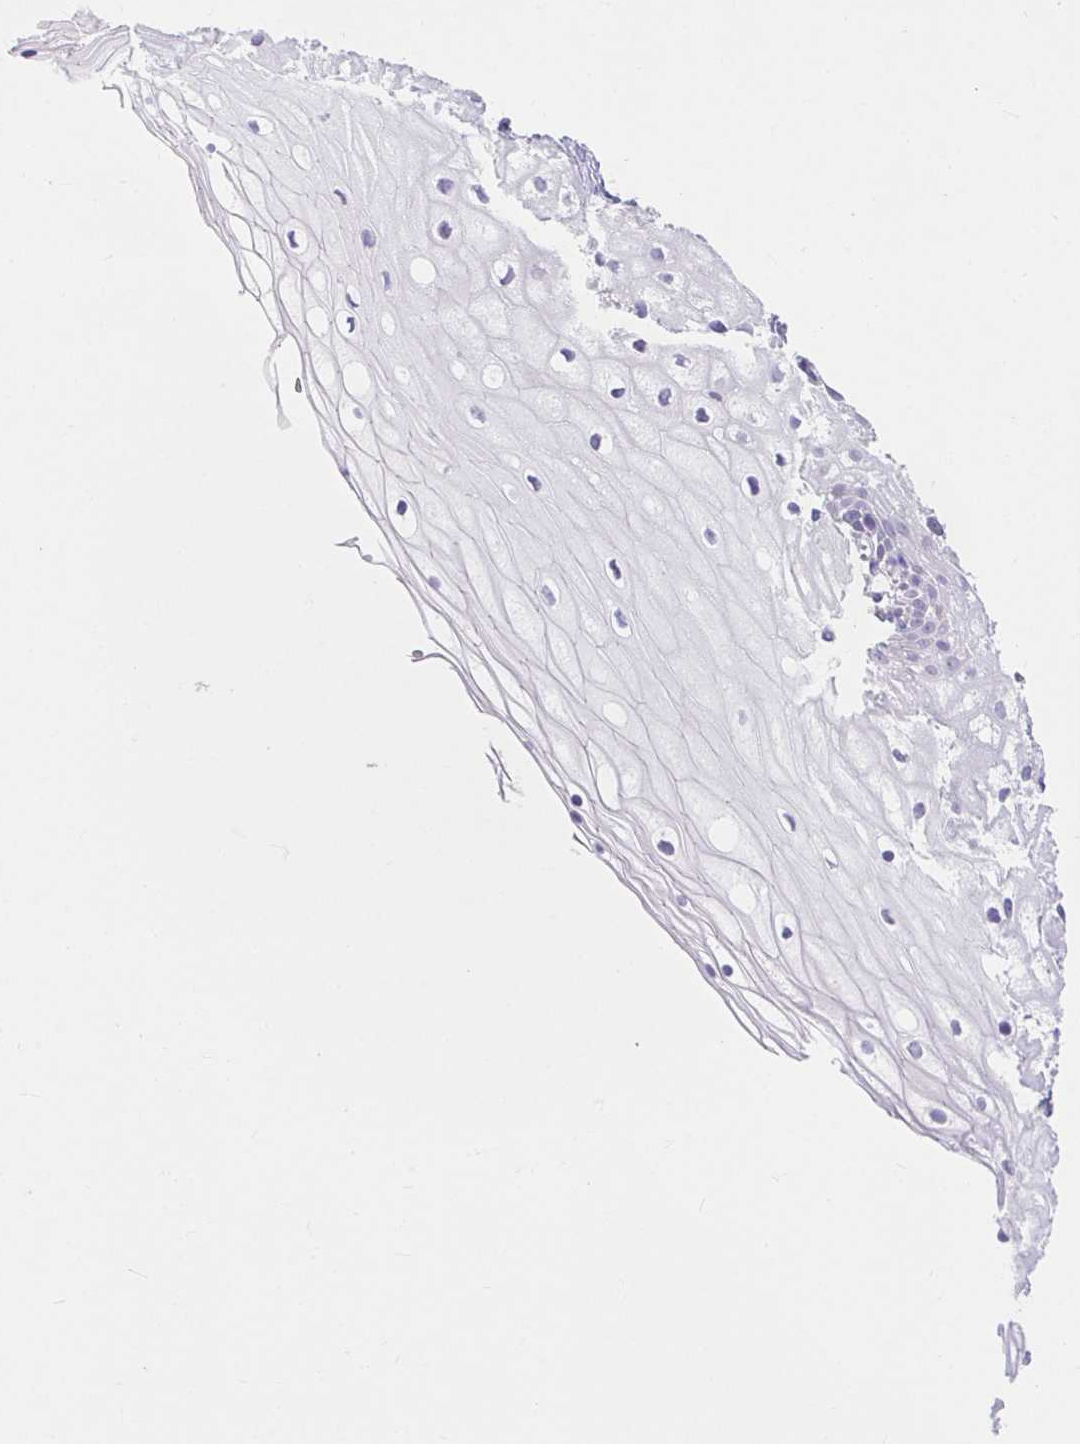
{"staining": {"intensity": "negative", "quantity": "none", "location": "none"}, "tissue": "cervix", "cell_type": "Glandular cells", "image_type": "normal", "snomed": [{"axis": "morphology", "description": "Normal tissue, NOS"}, {"axis": "topography", "description": "Cervix"}], "caption": "Photomicrograph shows no protein positivity in glandular cells of unremarkable cervix.", "gene": "VGLL1", "patient": {"sex": "female", "age": 36}}